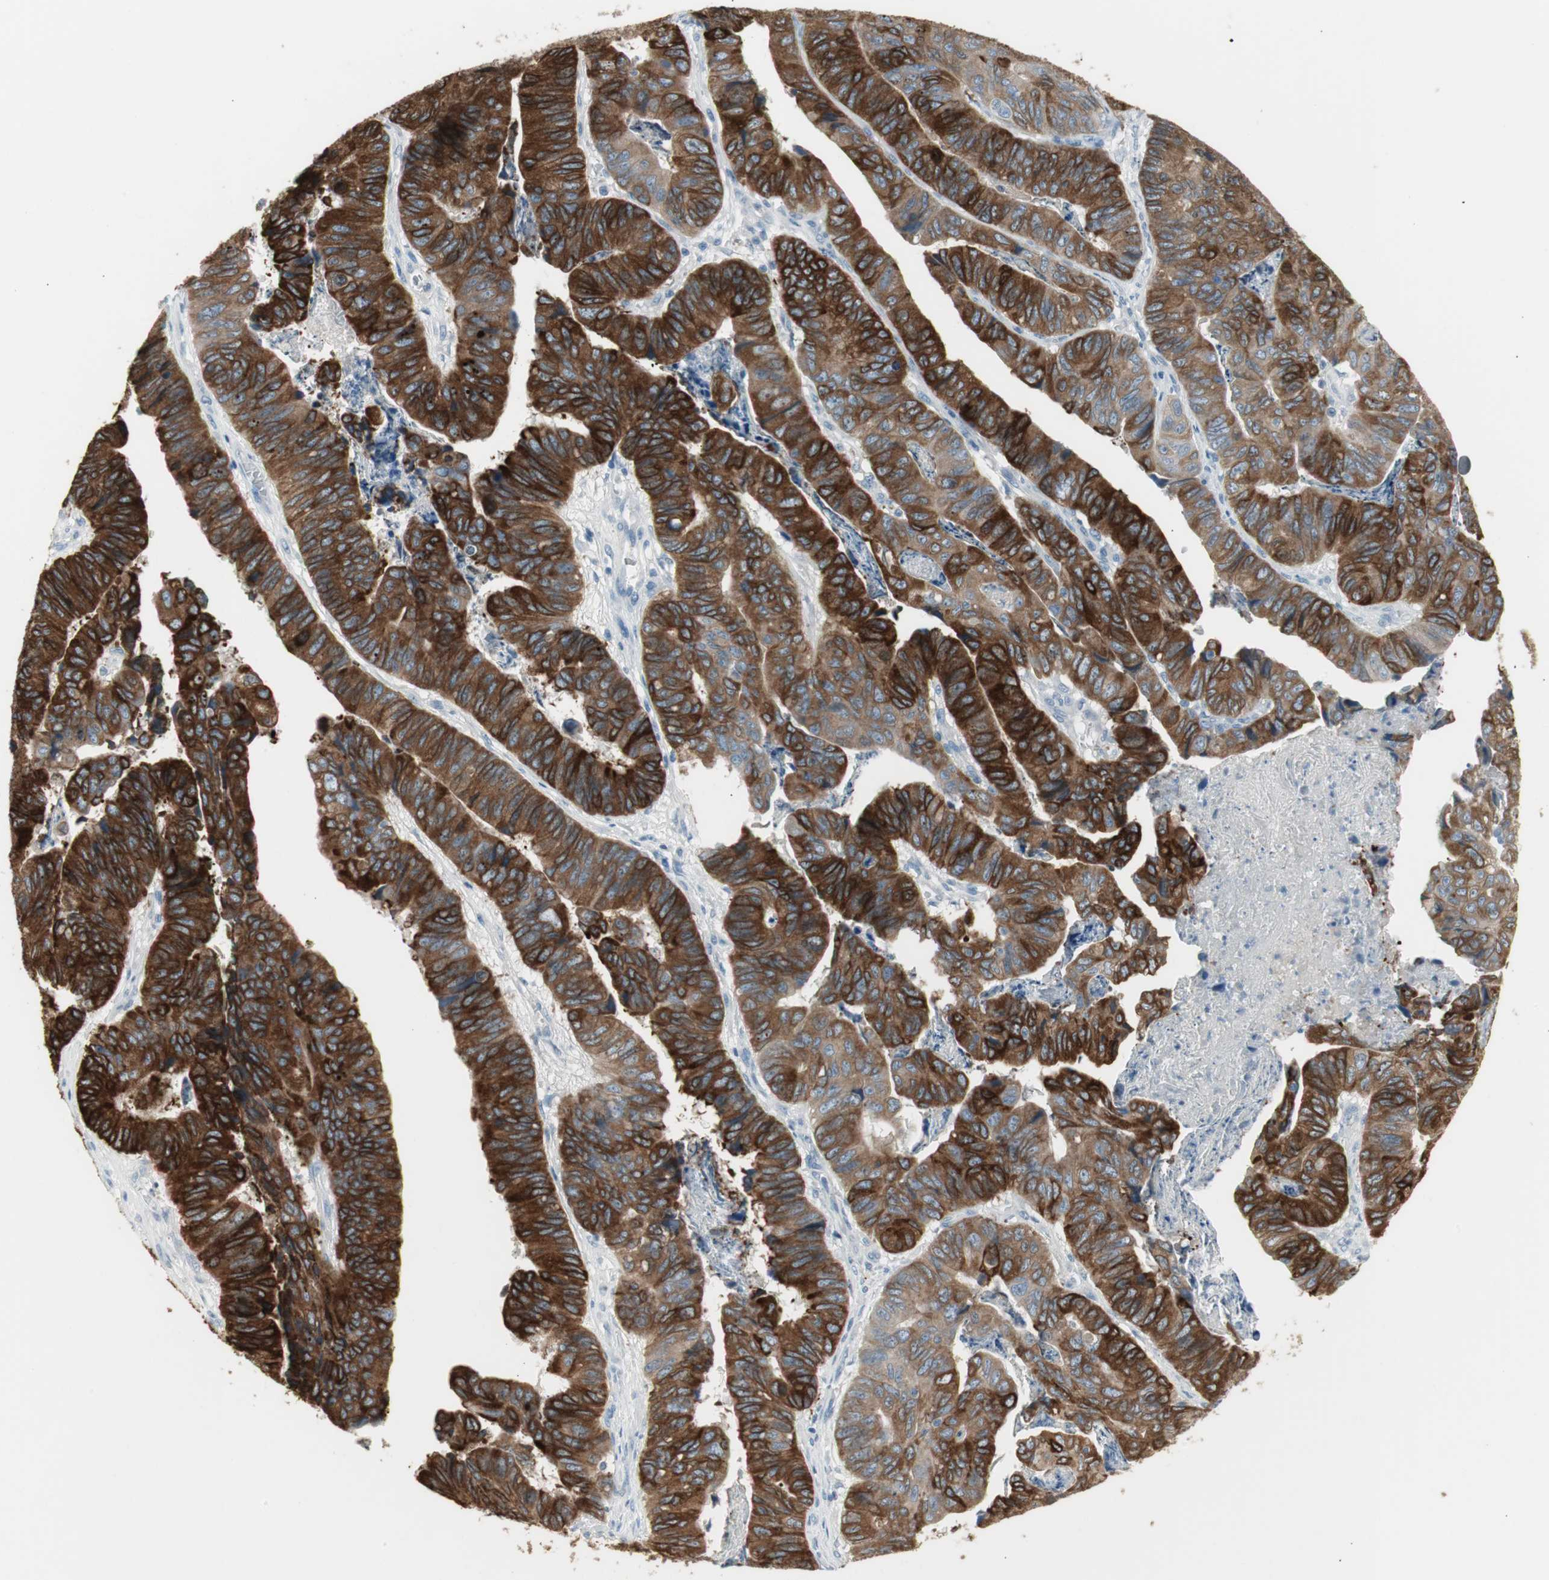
{"staining": {"intensity": "strong", "quantity": ">75%", "location": "cytoplasmic/membranous"}, "tissue": "stomach cancer", "cell_type": "Tumor cells", "image_type": "cancer", "snomed": [{"axis": "morphology", "description": "Adenocarcinoma, NOS"}, {"axis": "topography", "description": "Stomach, lower"}], "caption": "The histopathology image displays staining of stomach cancer, revealing strong cytoplasmic/membranous protein expression (brown color) within tumor cells. Using DAB (brown) and hematoxylin (blue) stains, captured at high magnification using brightfield microscopy.", "gene": "AGR2", "patient": {"sex": "male", "age": 77}}